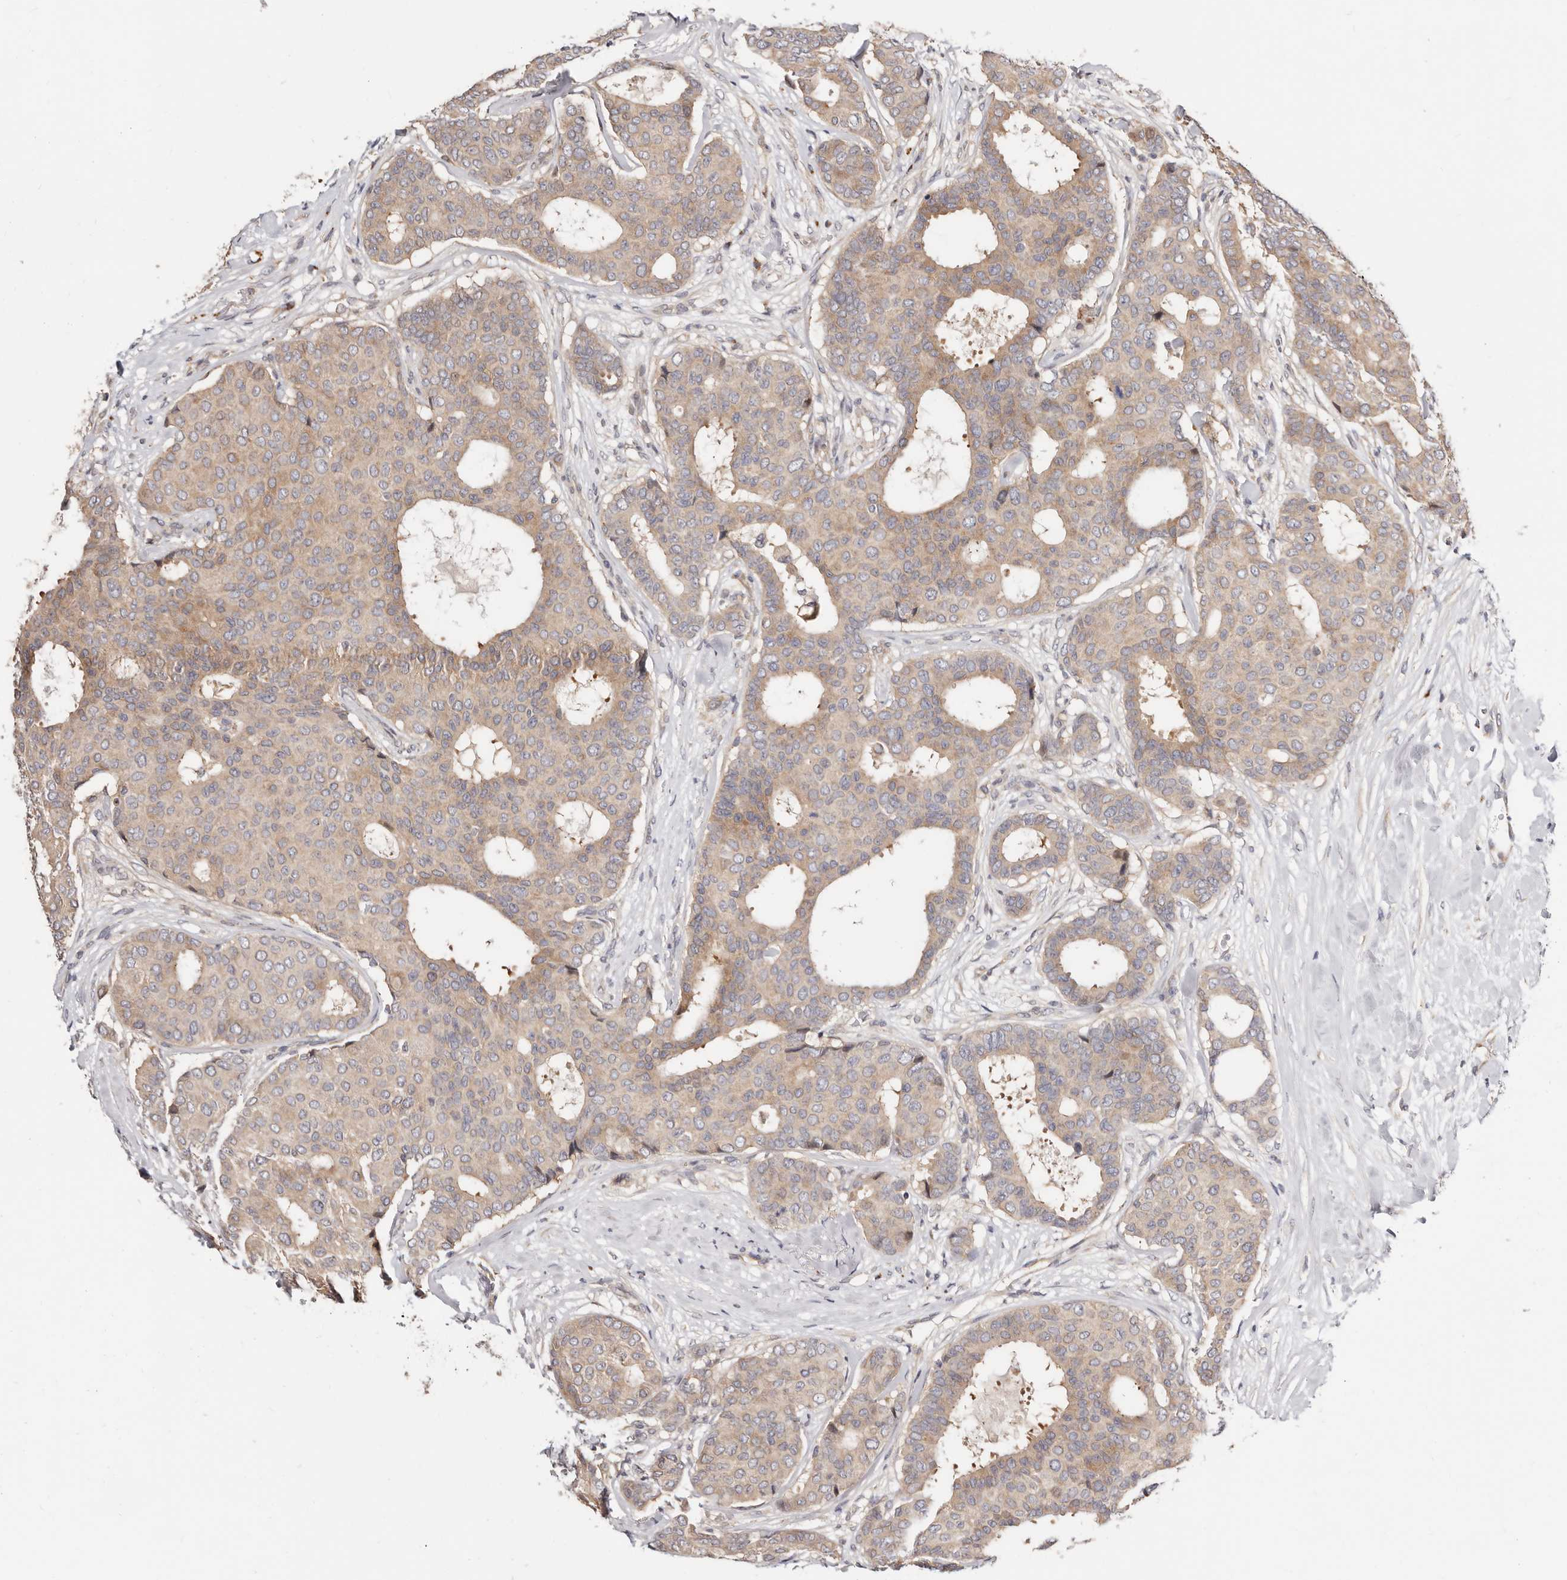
{"staining": {"intensity": "weak", "quantity": ">75%", "location": "cytoplasmic/membranous"}, "tissue": "breast cancer", "cell_type": "Tumor cells", "image_type": "cancer", "snomed": [{"axis": "morphology", "description": "Duct carcinoma"}, {"axis": "topography", "description": "Breast"}], "caption": "There is low levels of weak cytoplasmic/membranous expression in tumor cells of breast cancer (infiltrating ductal carcinoma), as demonstrated by immunohistochemical staining (brown color).", "gene": "USP33", "patient": {"sex": "female", "age": 75}}